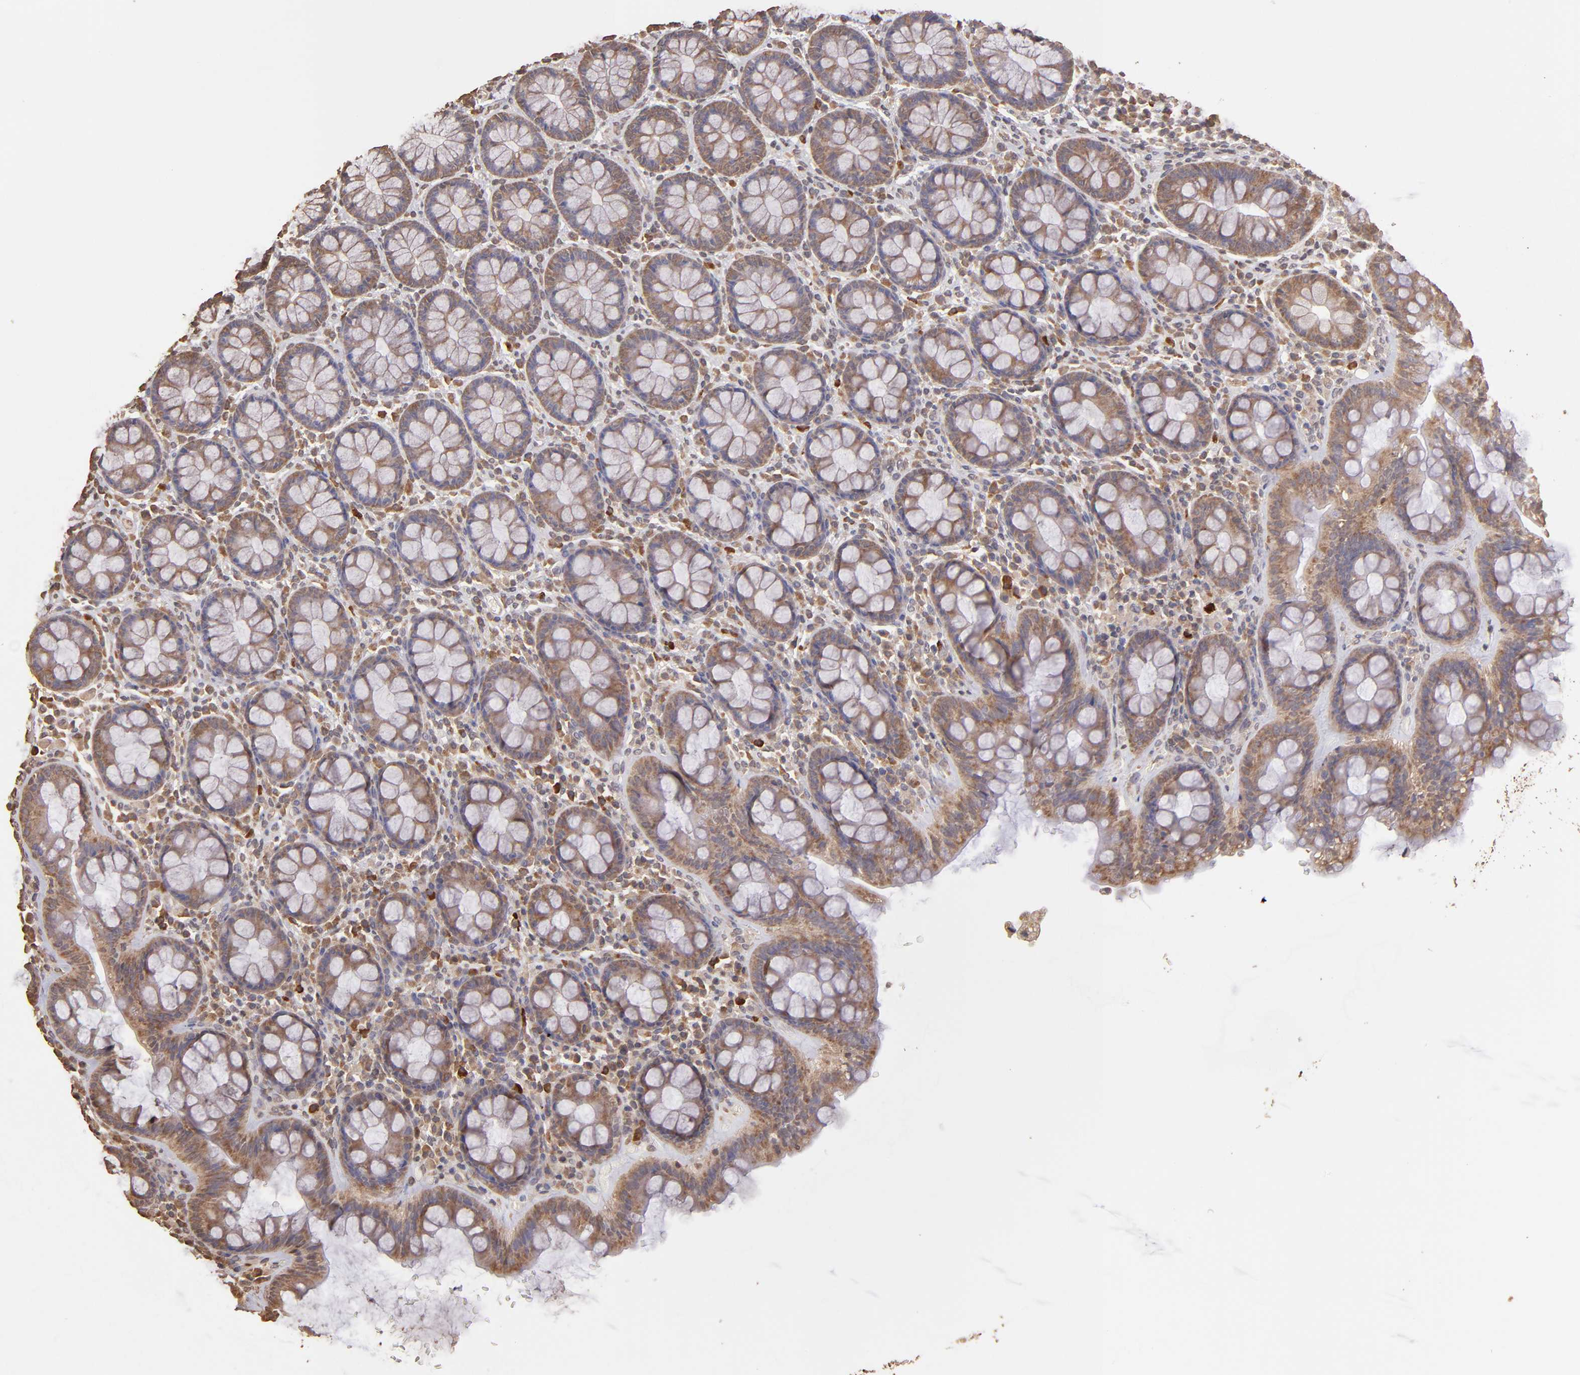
{"staining": {"intensity": "moderate", "quantity": ">75%", "location": "cytoplasmic/membranous"}, "tissue": "rectum", "cell_type": "Glandular cells", "image_type": "normal", "snomed": [{"axis": "morphology", "description": "Normal tissue, NOS"}, {"axis": "topography", "description": "Rectum"}], "caption": "Benign rectum demonstrates moderate cytoplasmic/membranous staining in about >75% of glandular cells, visualized by immunohistochemistry. Immunohistochemistry (ihc) stains the protein of interest in brown and the nuclei are stained blue.", "gene": "OPHN1", "patient": {"sex": "male", "age": 92}}